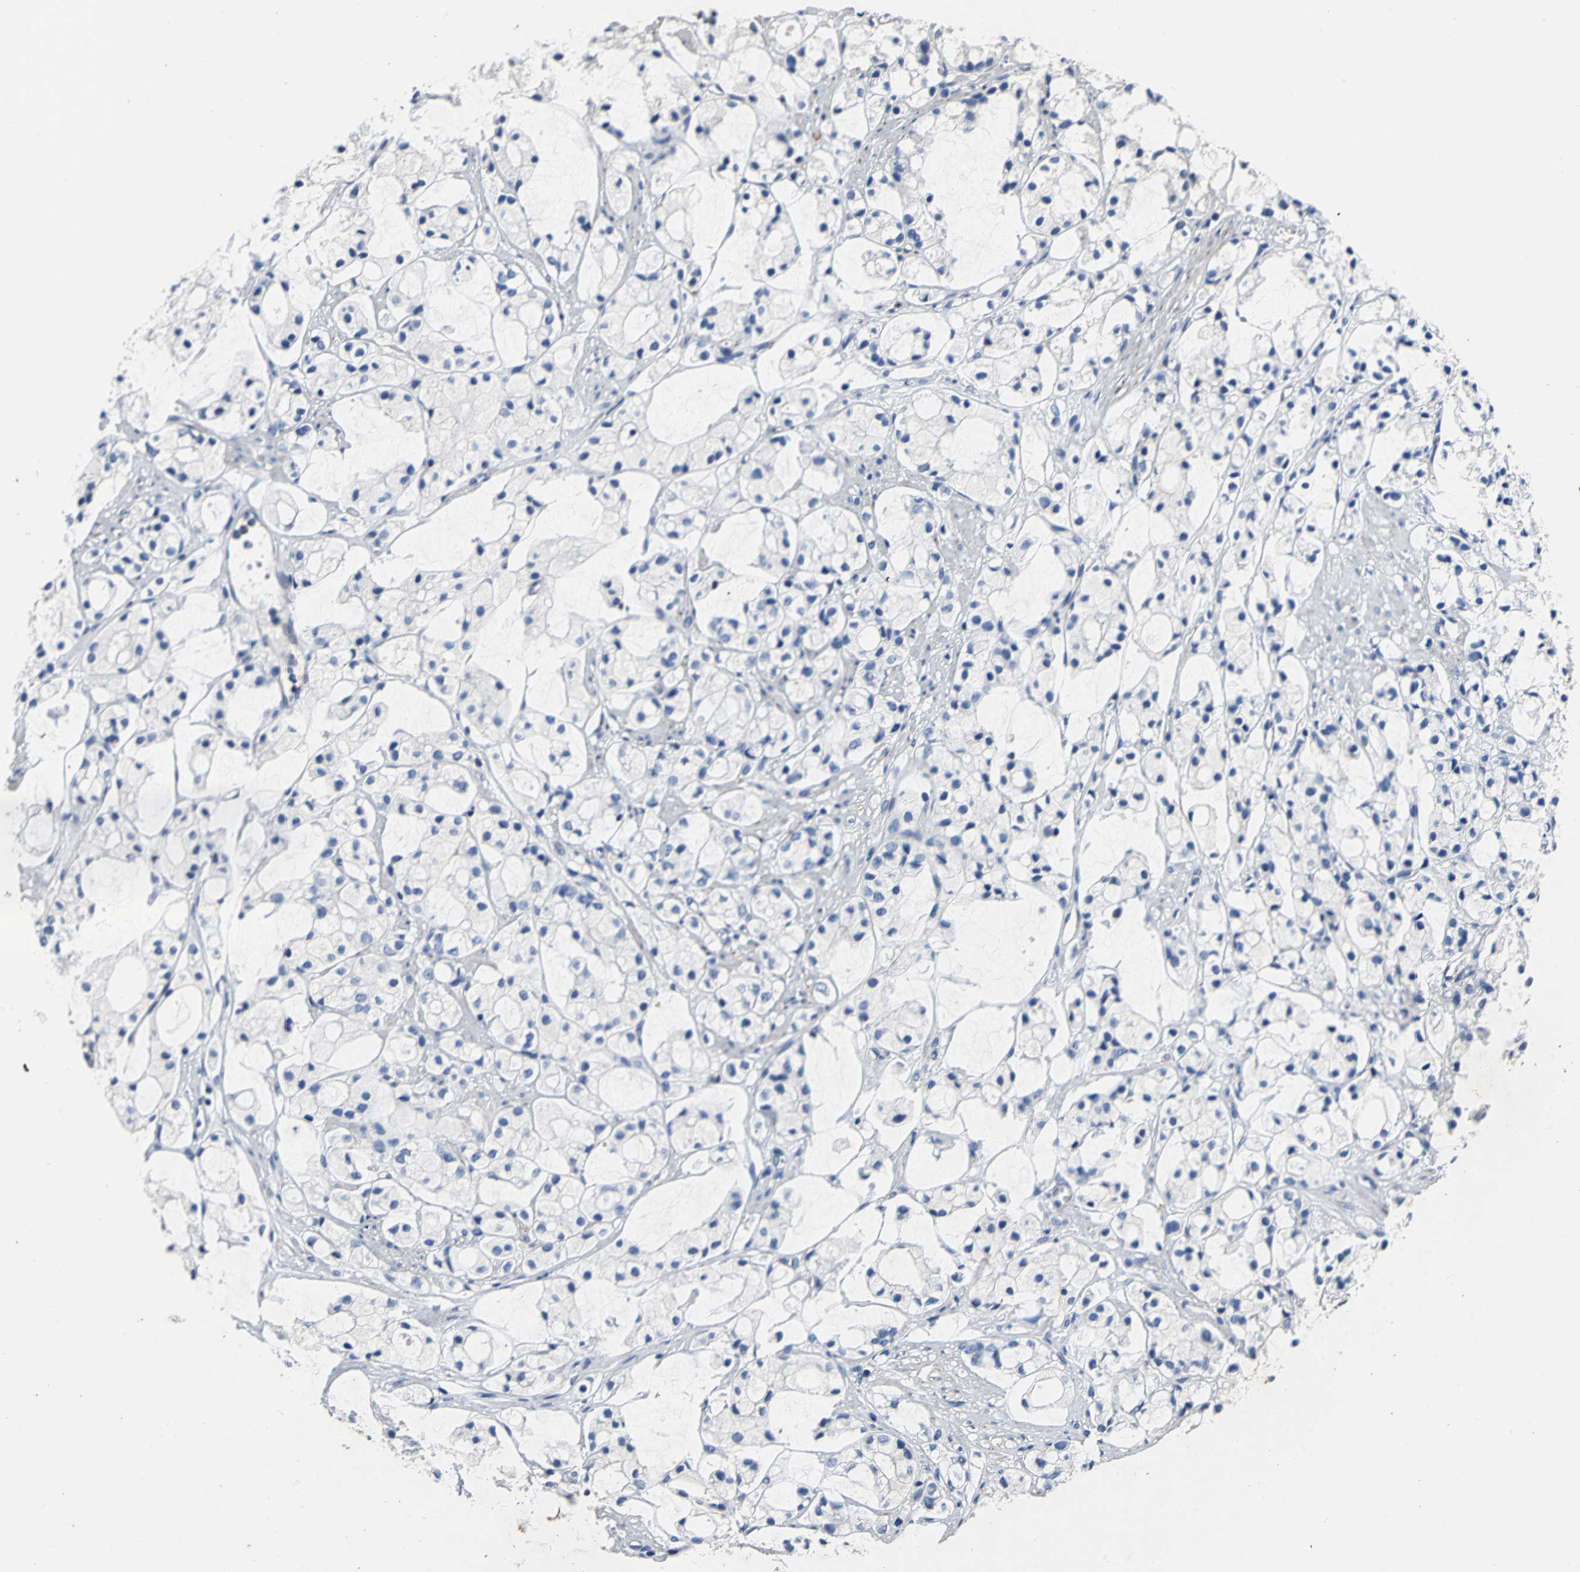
{"staining": {"intensity": "weak", "quantity": "25%-75%", "location": "cytoplasmic/membranous"}, "tissue": "prostate cancer", "cell_type": "Tumor cells", "image_type": "cancer", "snomed": [{"axis": "morphology", "description": "Adenocarcinoma, High grade"}, {"axis": "topography", "description": "Prostate"}], "caption": "A histopathology image showing weak cytoplasmic/membranous expression in about 25%-75% of tumor cells in prostate cancer (adenocarcinoma (high-grade)), as visualized by brown immunohistochemical staining.", "gene": "IFI6", "patient": {"sex": "male", "age": 85}}